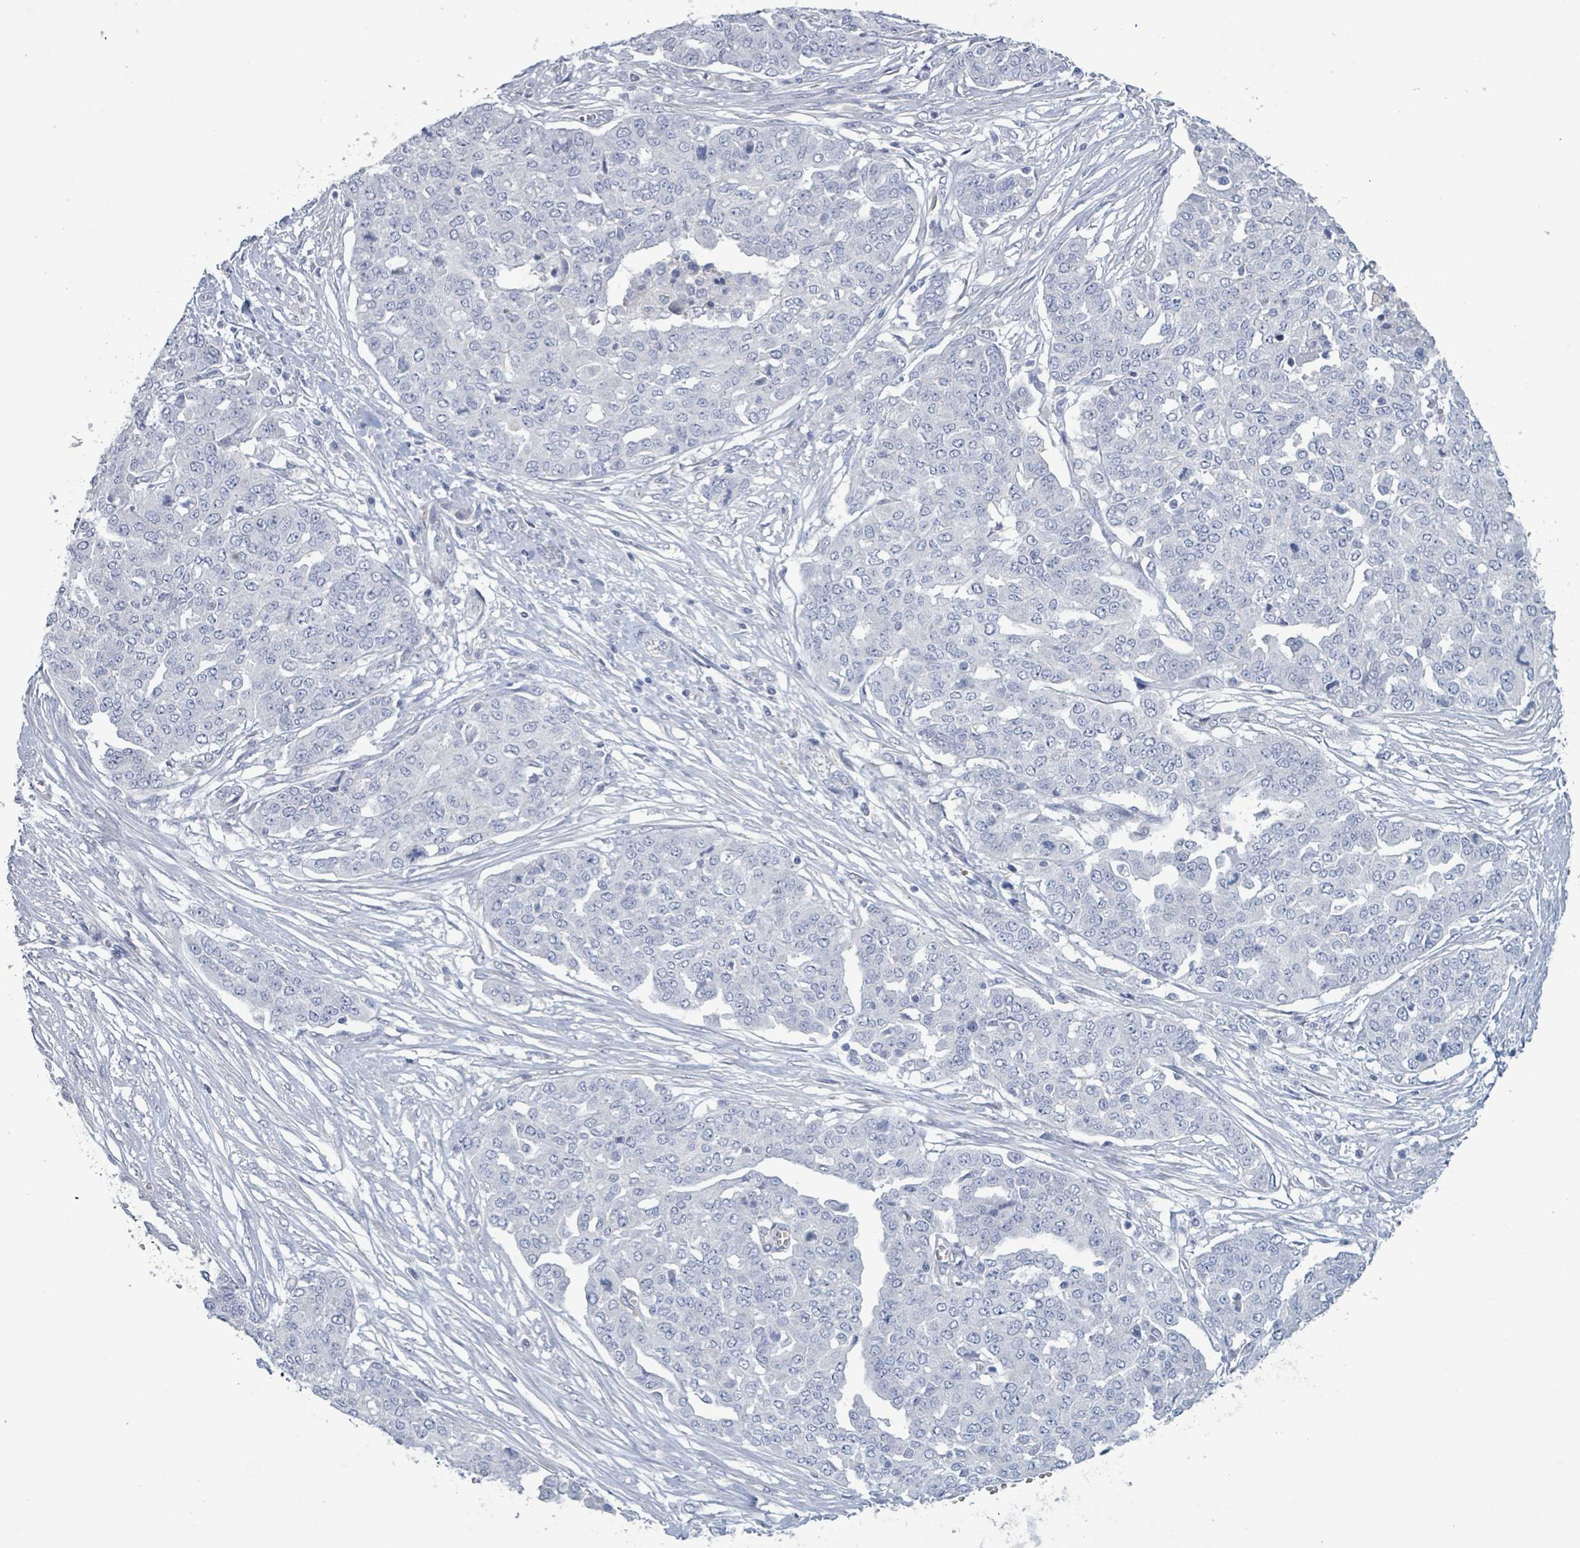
{"staining": {"intensity": "negative", "quantity": "none", "location": "none"}, "tissue": "ovarian cancer", "cell_type": "Tumor cells", "image_type": "cancer", "snomed": [{"axis": "morphology", "description": "Cystadenocarcinoma, serous, NOS"}, {"axis": "topography", "description": "Soft tissue"}, {"axis": "topography", "description": "Ovary"}], "caption": "Ovarian cancer (serous cystadenocarcinoma) was stained to show a protein in brown. There is no significant expression in tumor cells.", "gene": "PKLR", "patient": {"sex": "female", "age": 57}}